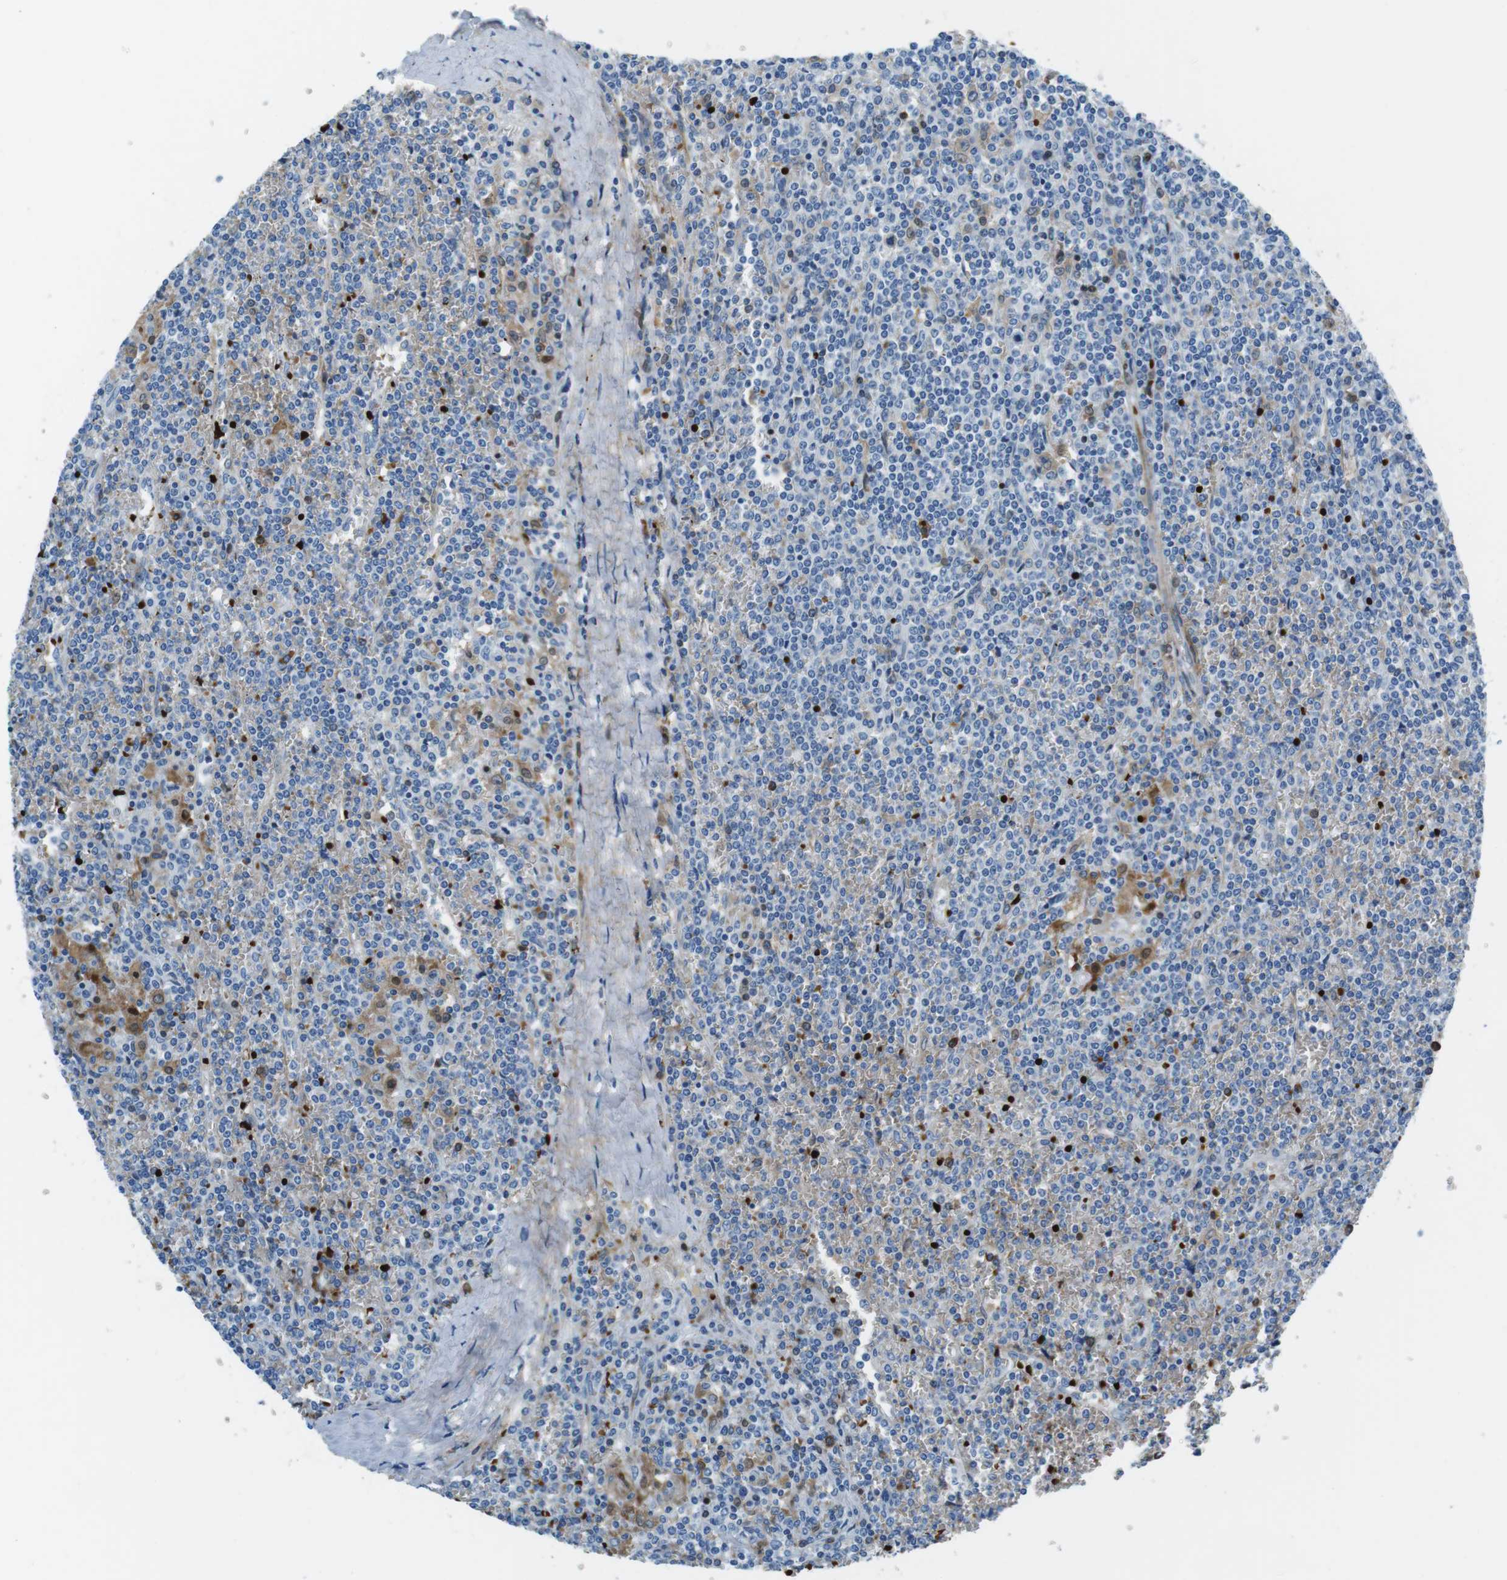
{"staining": {"intensity": "weak", "quantity": "25%-75%", "location": "cytoplasmic/membranous"}, "tissue": "lymphoma", "cell_type": "Tumor cells", "image_type": "cancer", "snomed": [{"axis": "morphology", "description": "Malignant lymphoma, non-Hodgkin's type, Low grade"}, {"axis": "topography", "description": "Spleen"}], "caption": "Lymphoma stained with DAB IHC reveals low levels of weak cytoplasmic/membranous staining in about 25%-75% of tumor cells.", "gene": "TFAP2C", "patient": {"sex": "female", "age": 19}}